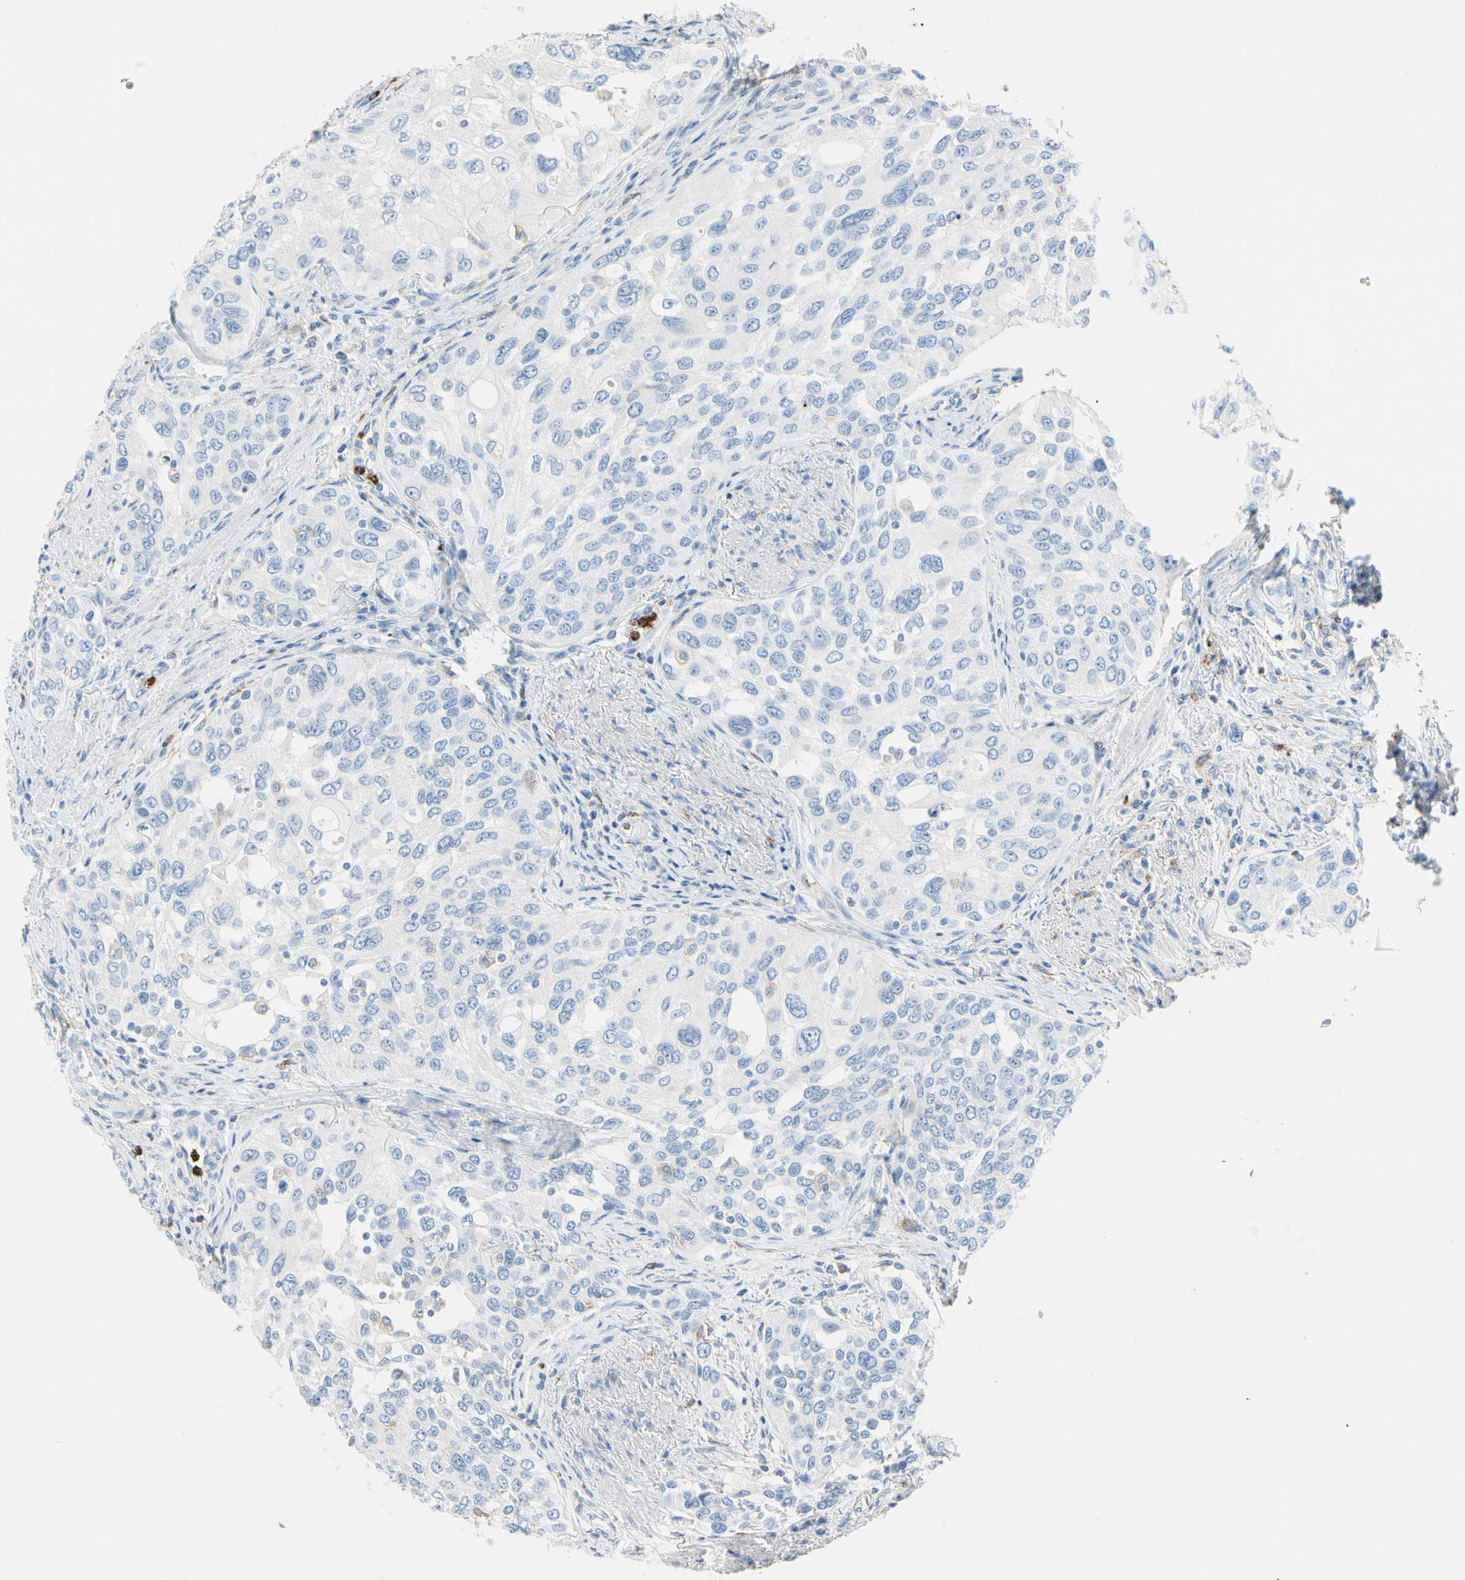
{"staining": {"intensity": "negative", "quantity": "none", "location": "none"}, "tissue": "urothelial cancer", "cell_type": "Tumor cells", "image_type": "cancer", "snomed": [{"axis": "morphology", "description": "Urothelial carcinoma, High grade"}, {"axis": "topography", "description": "Urinary bladder"}], "caption": "Urothelial cancer was stained to show a protein in brown. There is no significant expression in tumor cells.", "gene": "CLEC4A", "patient": {"sex": "female", "age": 56}}